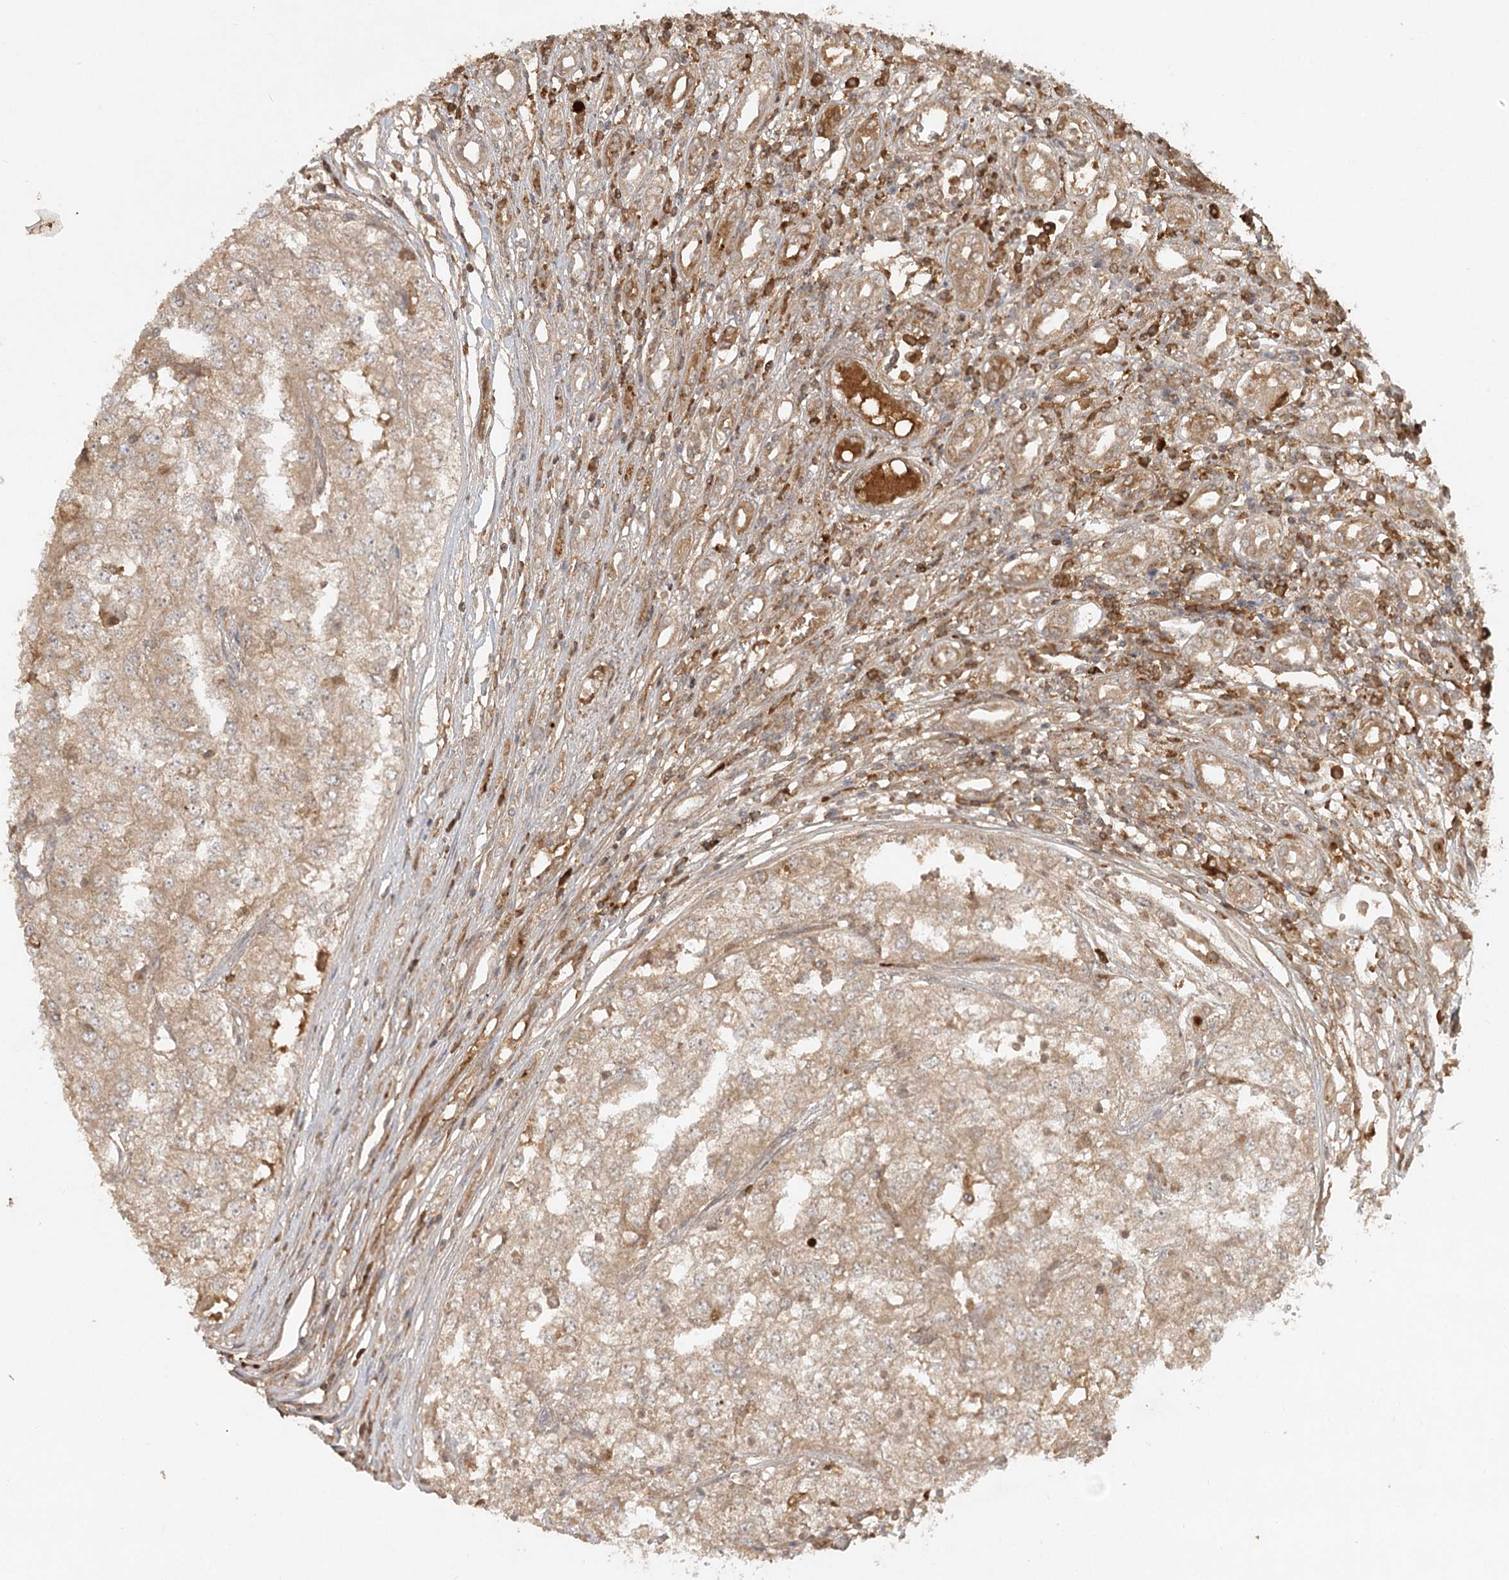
{"staining": {"intensity": "weak", "quantity": ">75%", "location": "cytoplasmic/membranous"}, "tissue": "renal cancer", "cell_type": "Tumor cells", "image_type": "cancer", "snomed": [{"axis": "morphology", "description": "Adenocarcinoma, NOS"}, {"axis": "topography", "description": "Kidney"}], "caption": "A micrograph of human renal adenocarcinoma stained for a protein exhibits weak cytoplasmic/membranous brown staining in tumor cells.", "gene": "ARL13A", "patient": {"sex": "female", "age": 54}}